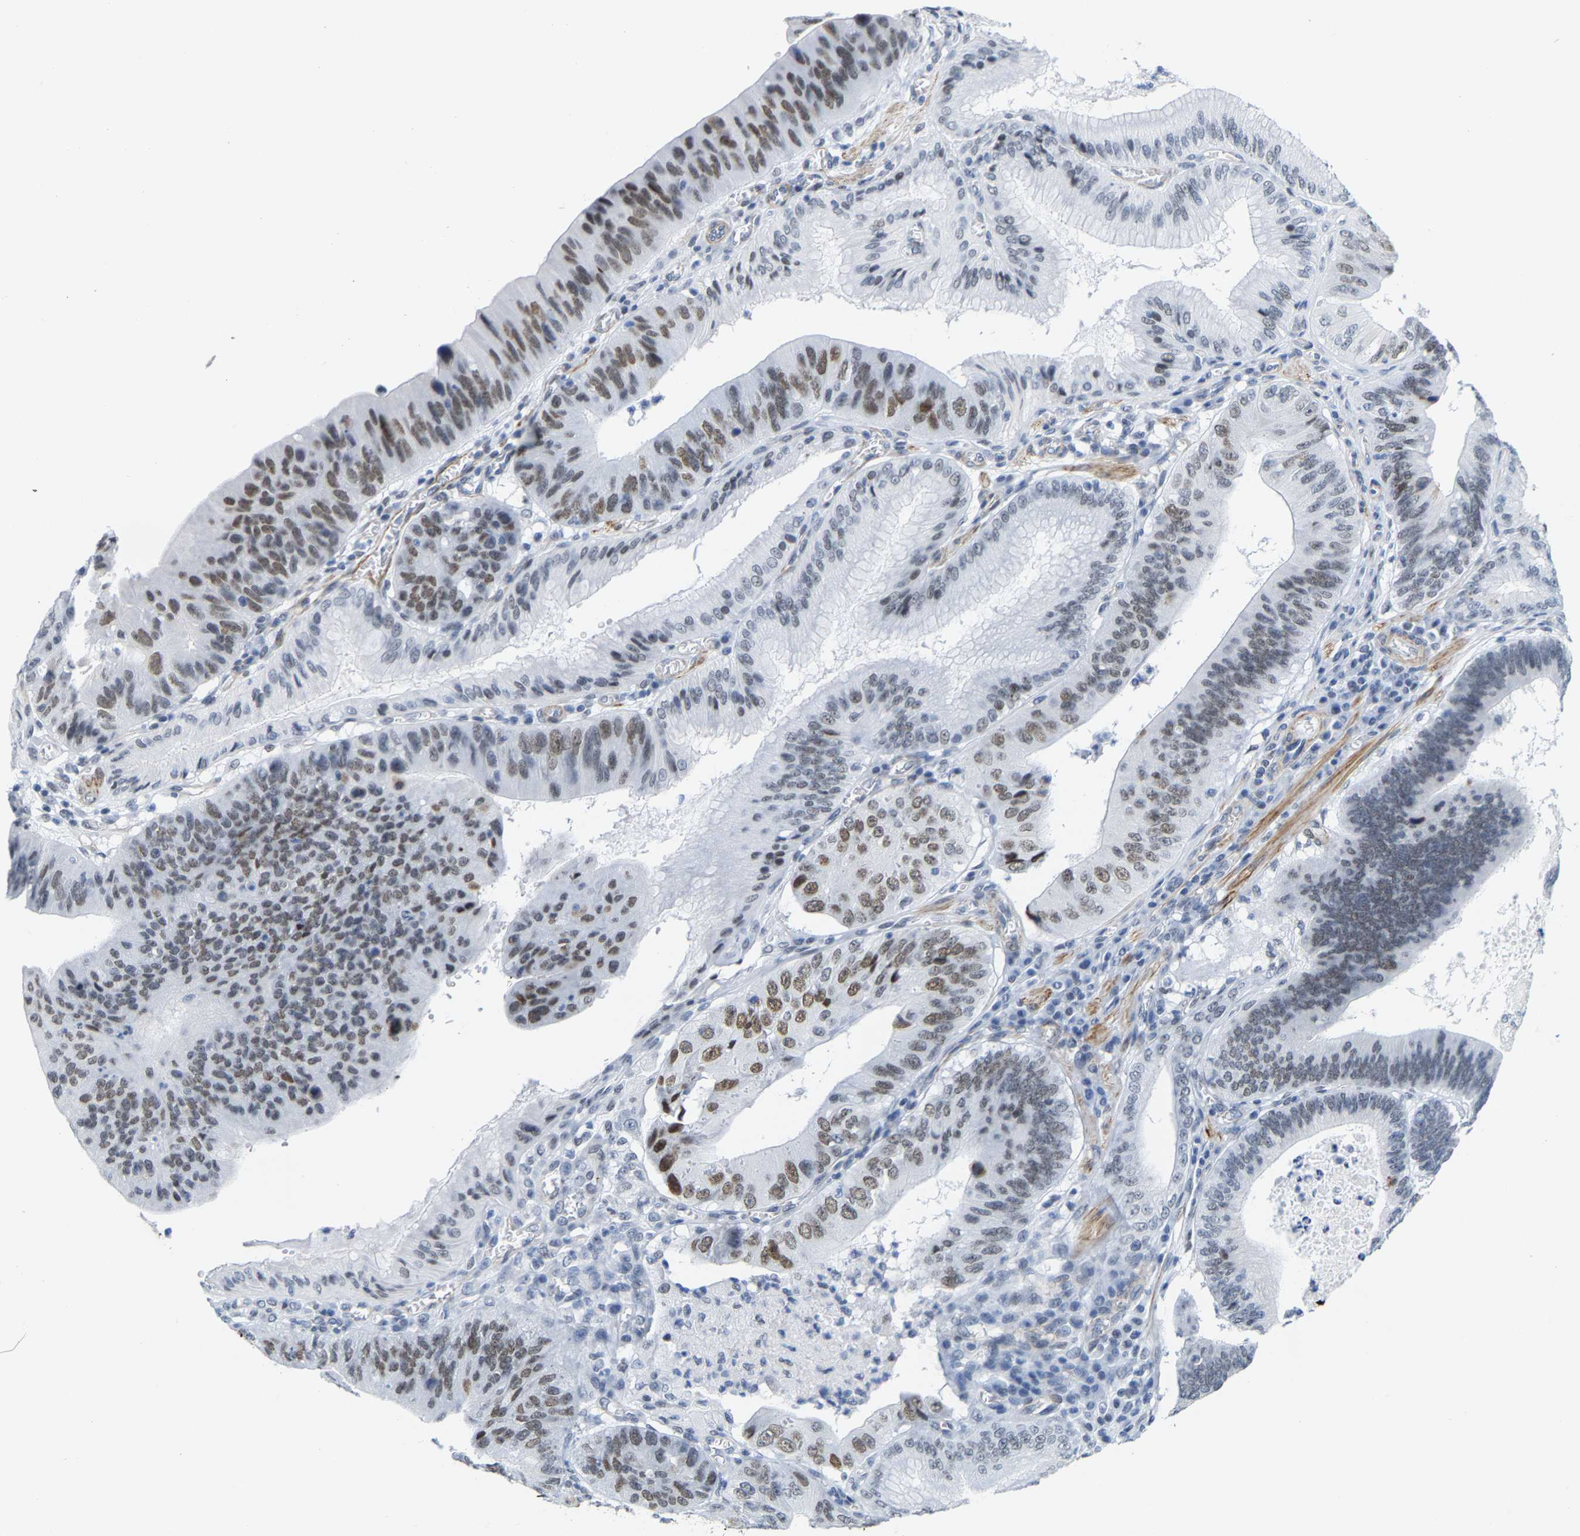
{"staining": {"intensity": "moderate", "quantity": "25%-75%", "location": "nuclear"}, "tissue": "stomach cancer", "cell_type": "Tumor cells", "image_type": "cancer", "snomed": [{"axis": "morphology", "description": "Adenocarcinoma, NOS"}, {"axis": "topography", "description": "Stomach"}], "caption": "High-magnification brightfield microscopy of stomach cancer stained with DAB (3,3'-diaminobenzidine) (brown) and counterstained with hematoxylin (blue). tumor cells exhibit moderate nuclear positivity is seen in about25%-75% of cells.", "gene": "FAM180A", "patient": {"sex": "male", "age": 59}}